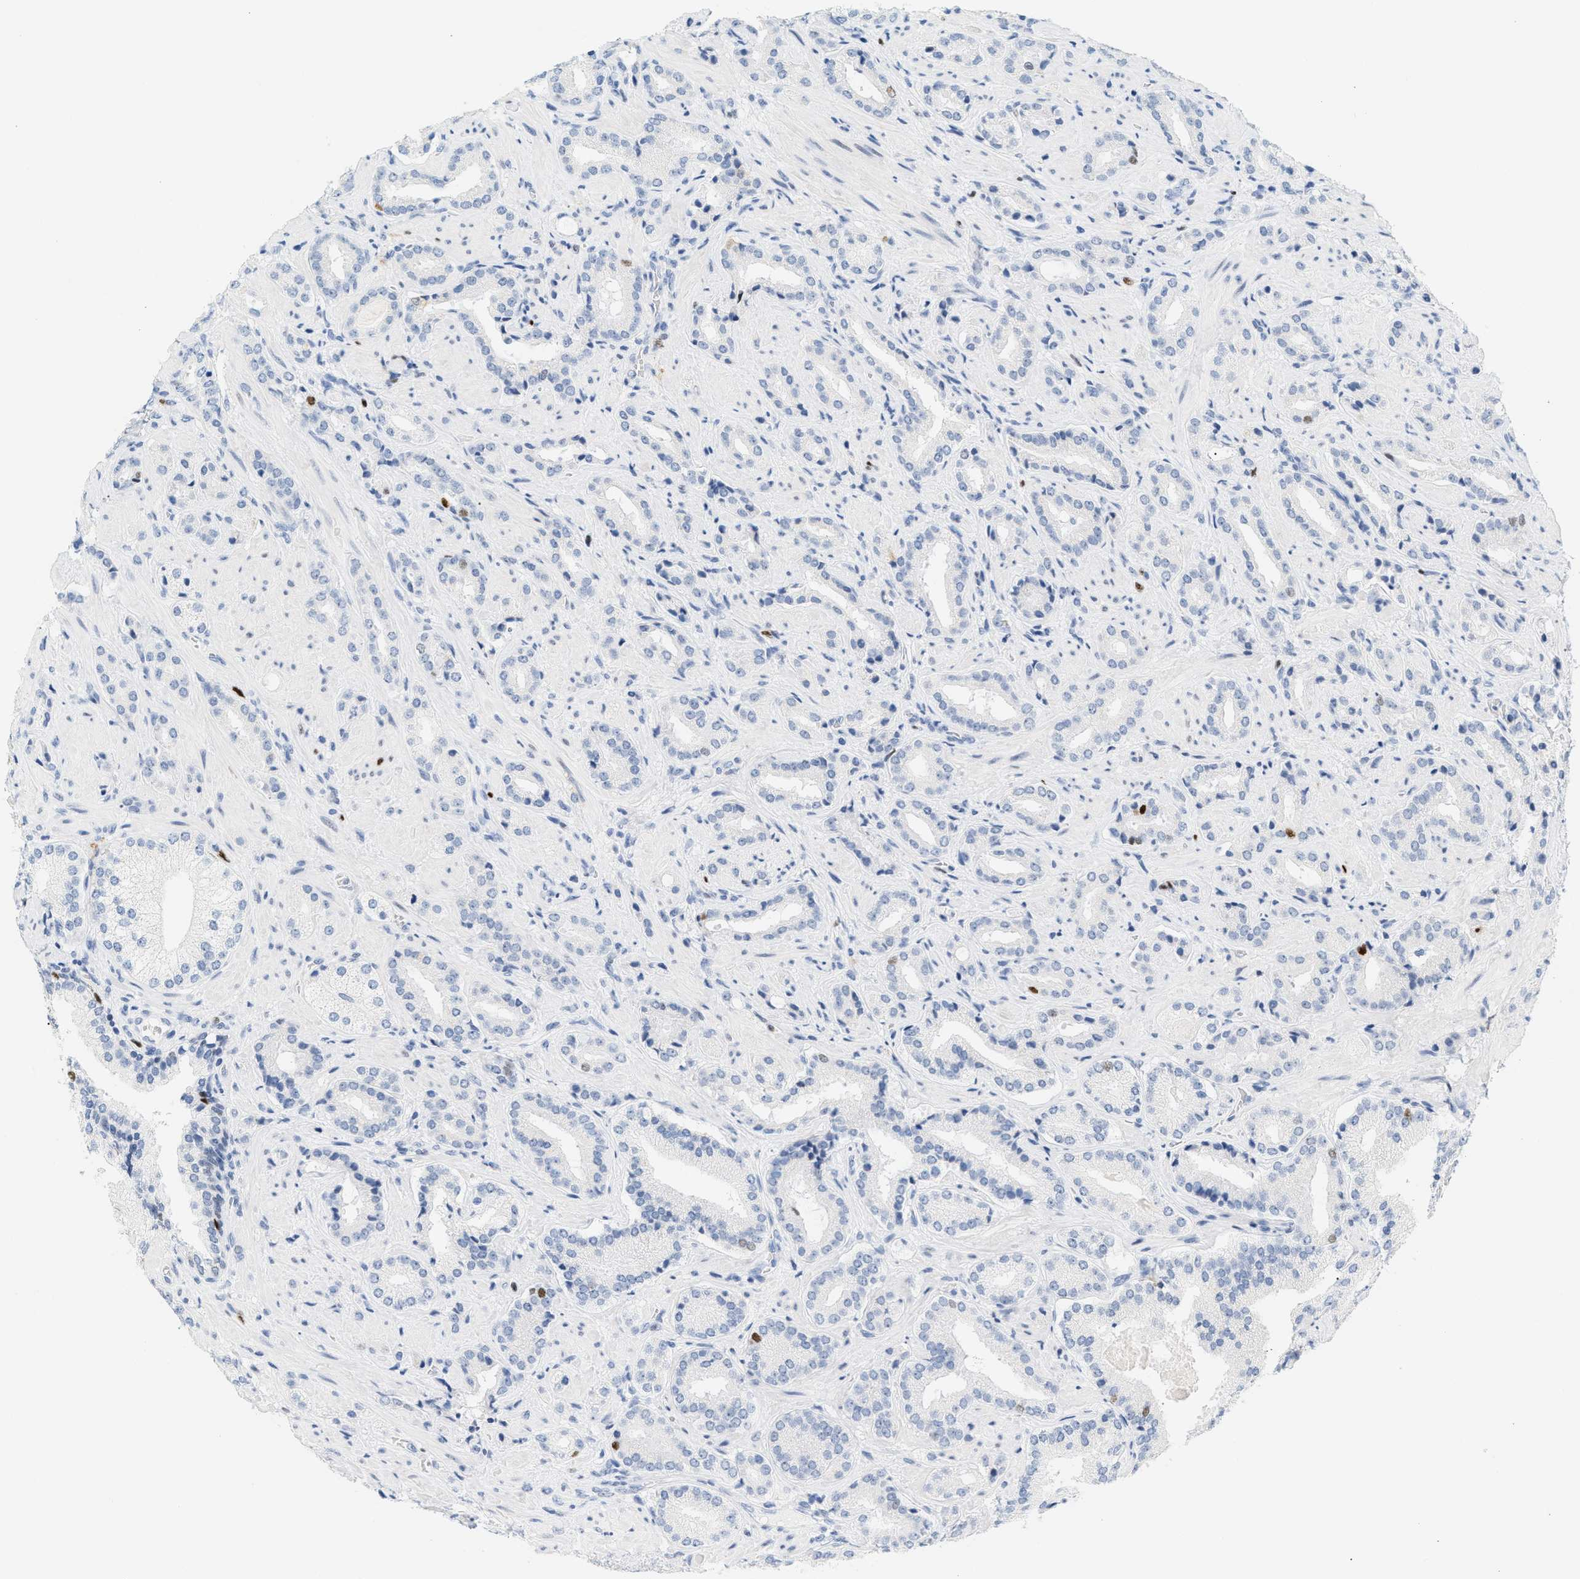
{"staining": {"intensity": "negative", "quantity": "none", "location": "none"}, "tissue": "prostate cancer", "cell_type": "Tumor cells", "image_type": "cancer", "snomed": [{"axis": "morphology", "description": "Adenocarcinoma, High grade"}, {"axis": "topography", "description": "Prostate"}], "caption": "Tumor cells show no significant staining in prostate cancer.", "gene": "MCM7", "patient": {"sex": "male", "age": 64}}